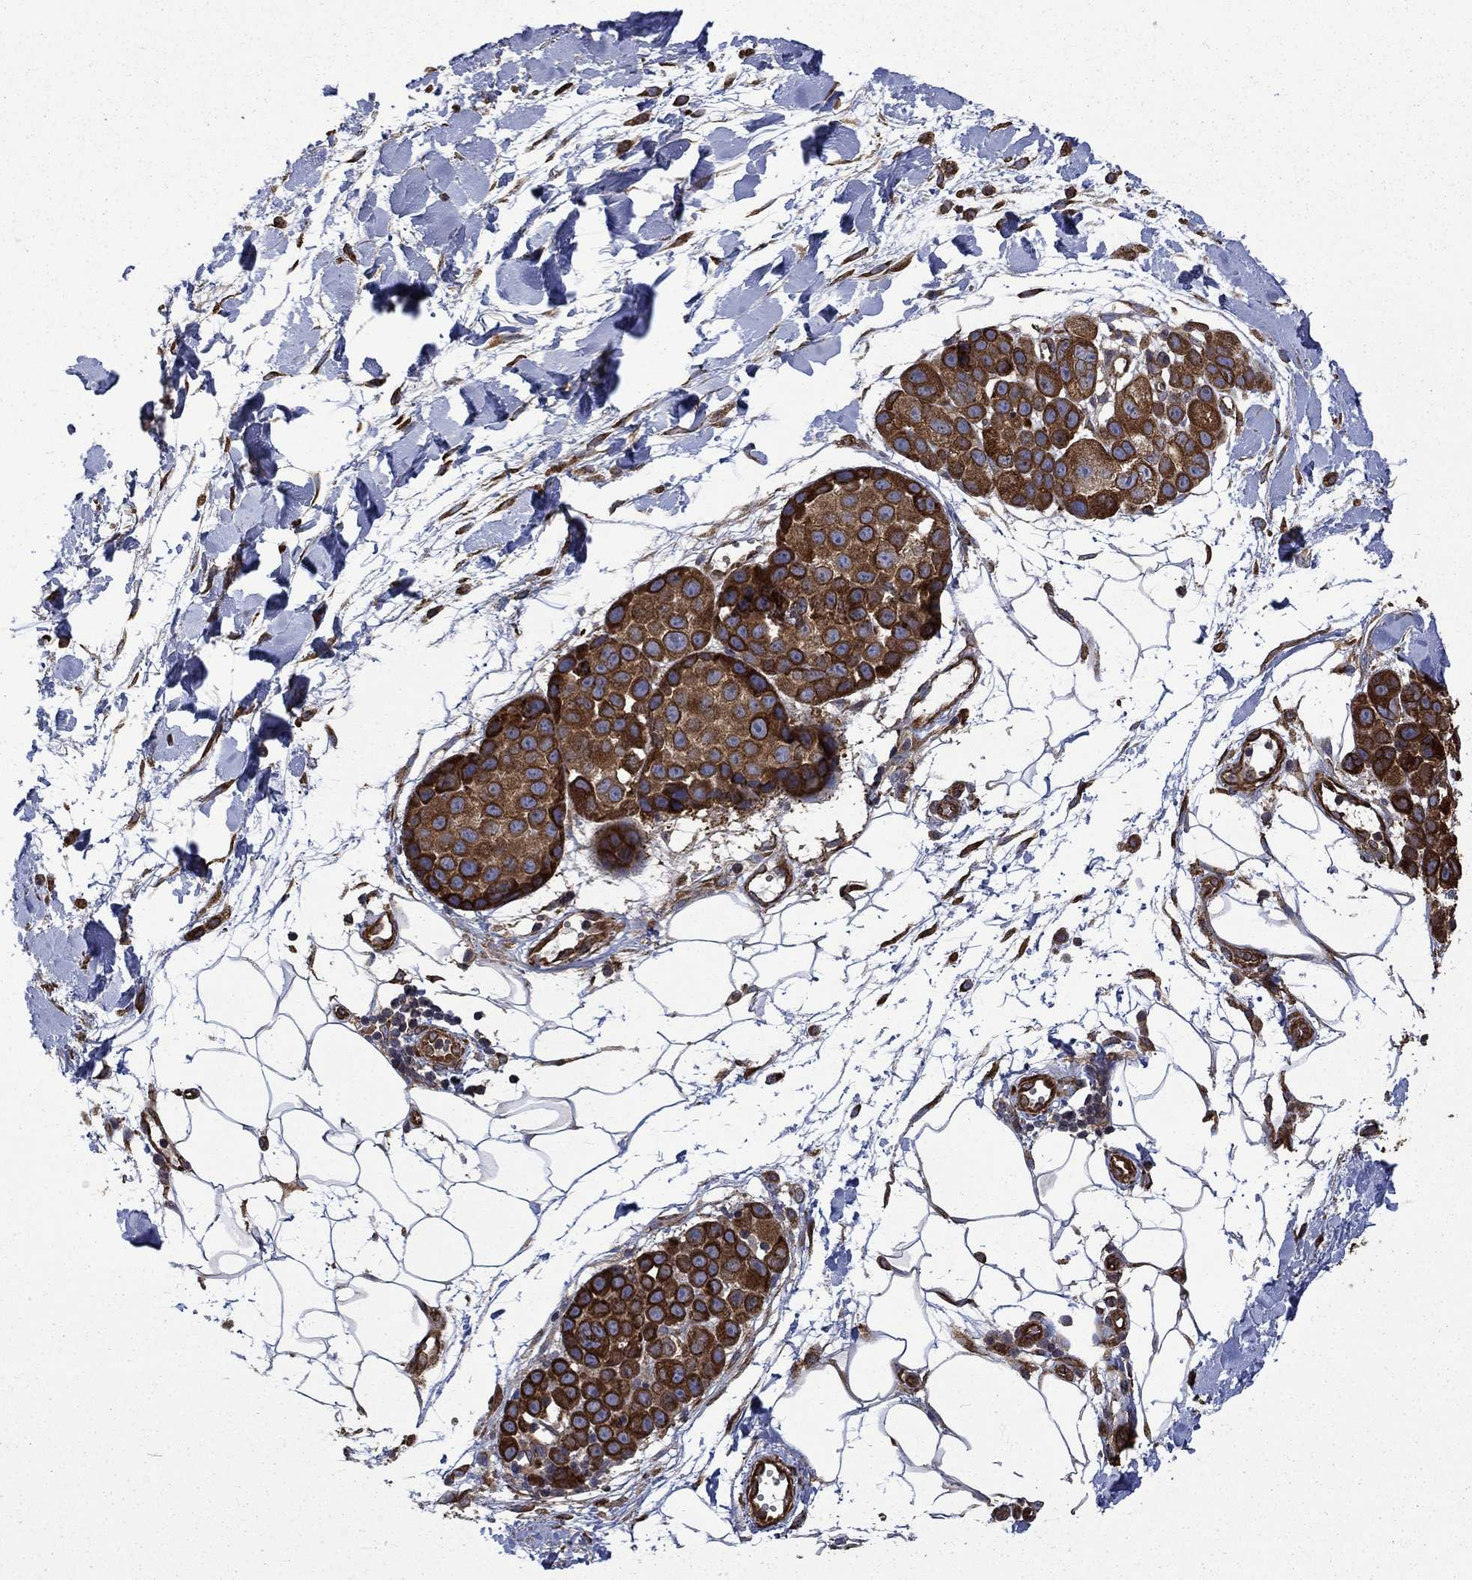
{"staining": {"intensity": "strong", "quantity": ">75%", "location": "cytoplasmic/membranous"}, "tissue": "melanoma", "cell_type": "Tumor cells", "image_type": "cancer", "snomed": [{"axis": "morphology", "description": "Malignant melanoma, NOS"}, {"axis": "topography", "description": "Skin"}], "caption": "This image exhibits immunohistochemistry (IHC) staining of melanoma, with high strong cytoplasmic/membranous expression in about >75% of tumor cells.", "gene": "CUTC", "patient": {"sex": "female", "age": 86}}